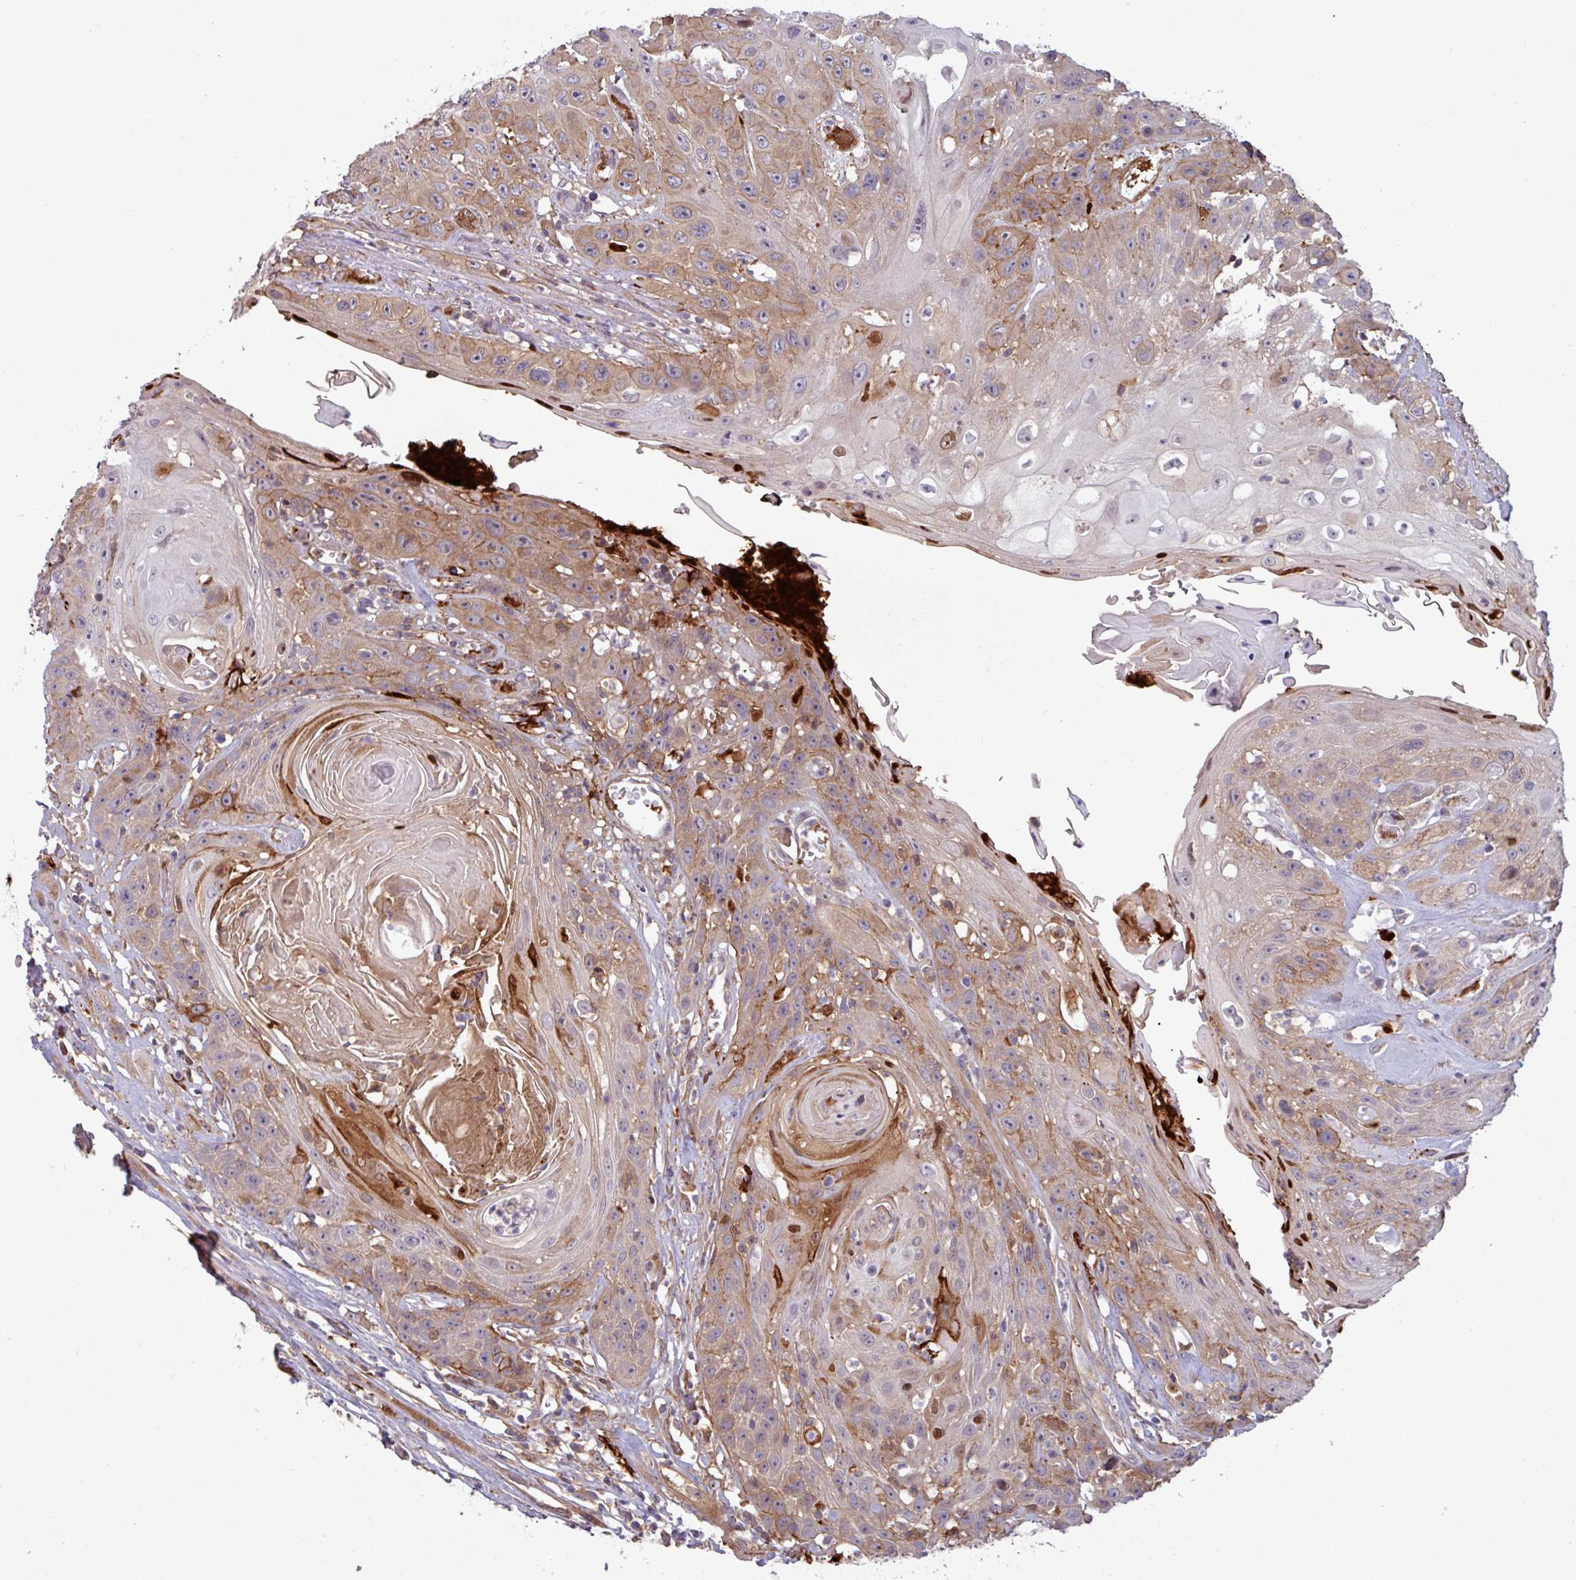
{"staining": {"intensity": "moderate", "quantity": "25%-75%", "location": "cytoplasmic/membranous"}, "tissue": "head and neck cancer", "cell_type": "Tumor cells", "image_type": "cancer", "snomed": [{"axis": "morphology", "description": "Squamous cell carcinoma, NOS"}, {"axis": "topography", "description": "Head-Neck"}], "caption": "Immunohistochemical staining of human head and neck squamous cell carcinoma demonstrates medium levels of moderate cytoplasmic/membranous protein staining in approximately 25%-75% of tumor cells.", "gene": "PCED1A", "patient": {"sex": "female", "age": 59}}